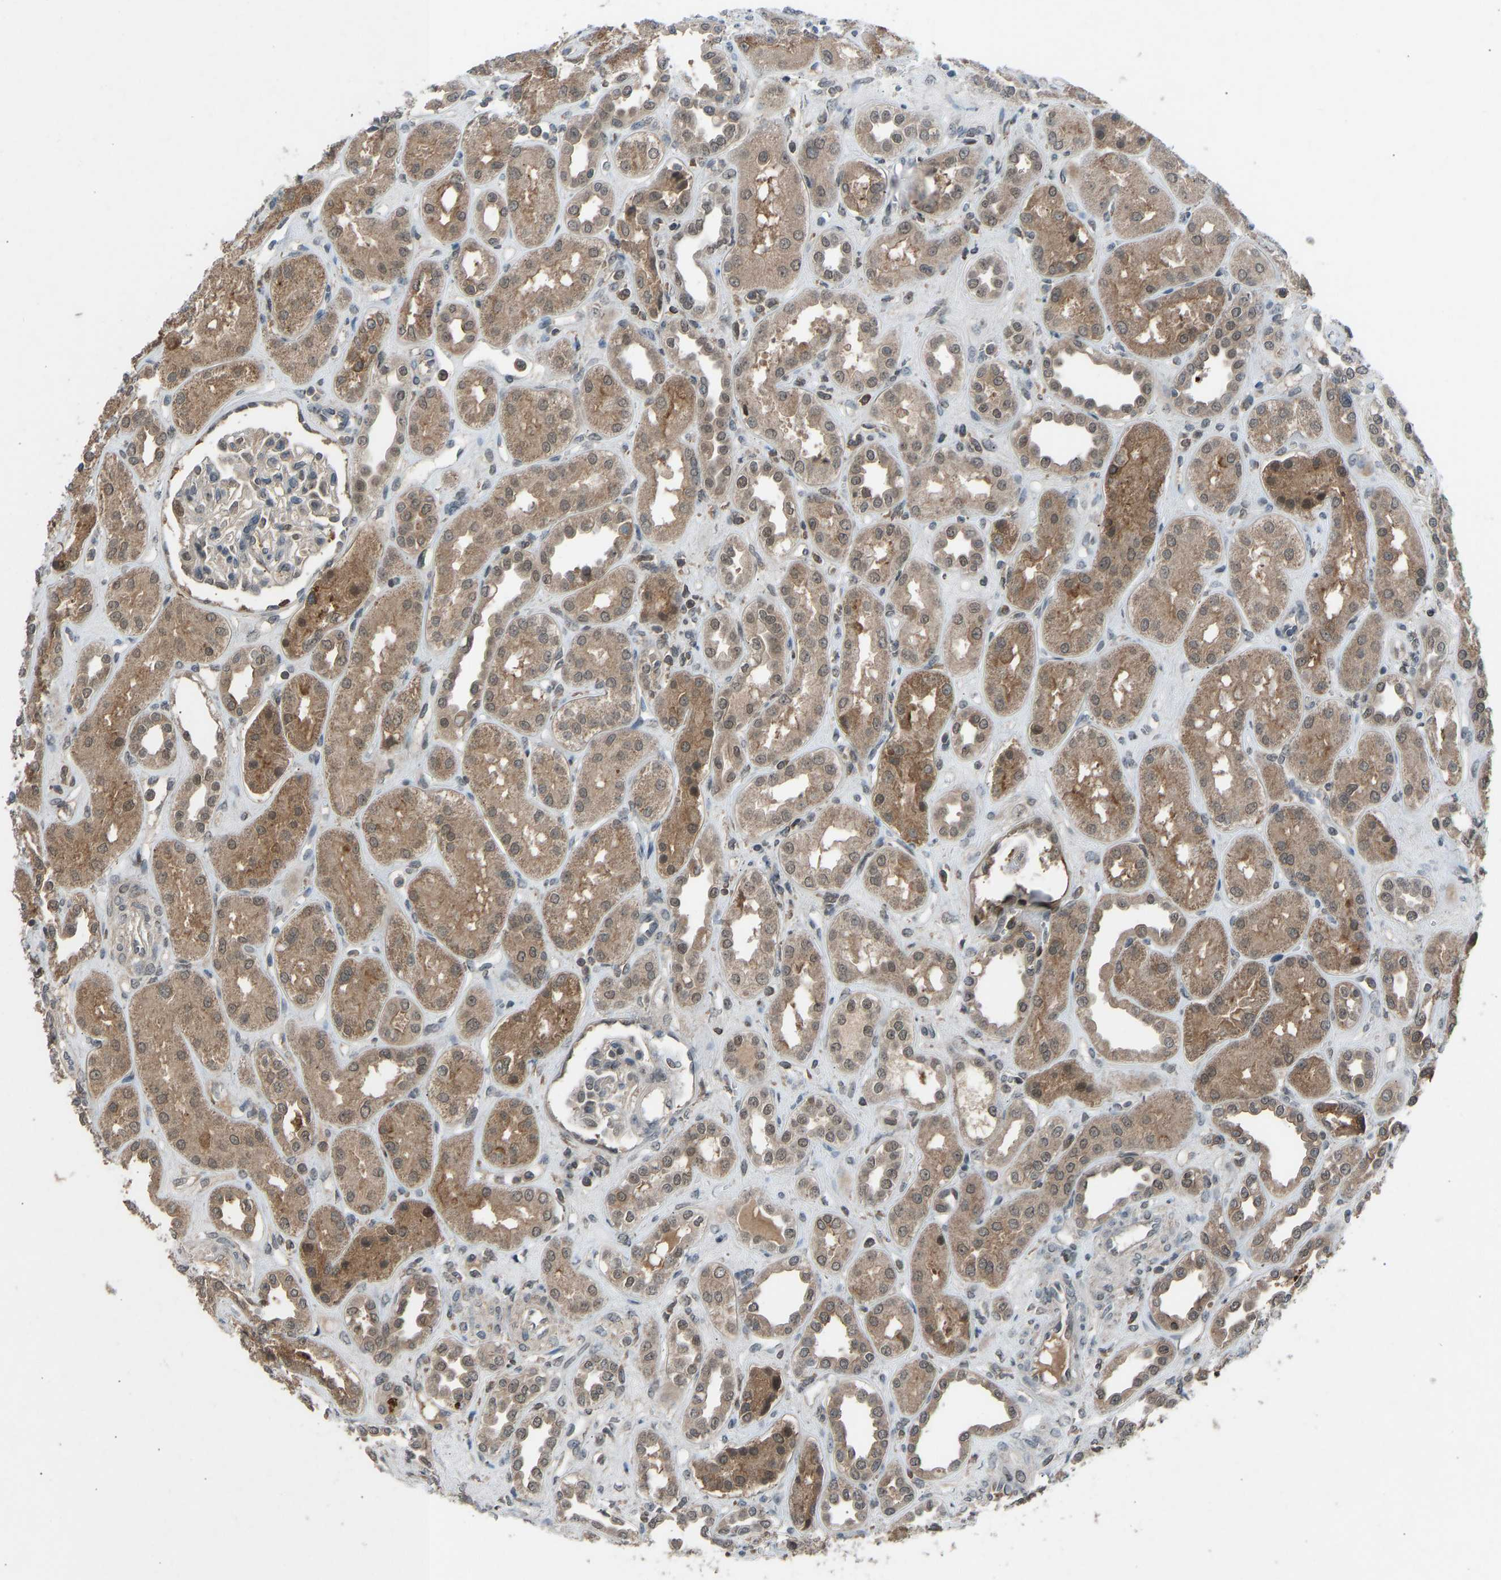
{"staining": {"intensity": "moderate", "quantity": "<25%", "location": "nuclear"}, "tissue": "kidney", "cell_type": "Cells in glomeruli", "image_type": "normal", "snomed": [{"axis": "morphology", "description": "Normal tissue, NOS"}, {"axis": "topography", "description": "Kidney"}], "caption": "DAB immunohistochemical staining of normal kidney demonstrates moderate nuclear protein positivity in approximately <25% of cells in glomeruli.", "gene": "SLC43A1", "patient": {"sex": "male", "age": 59}}